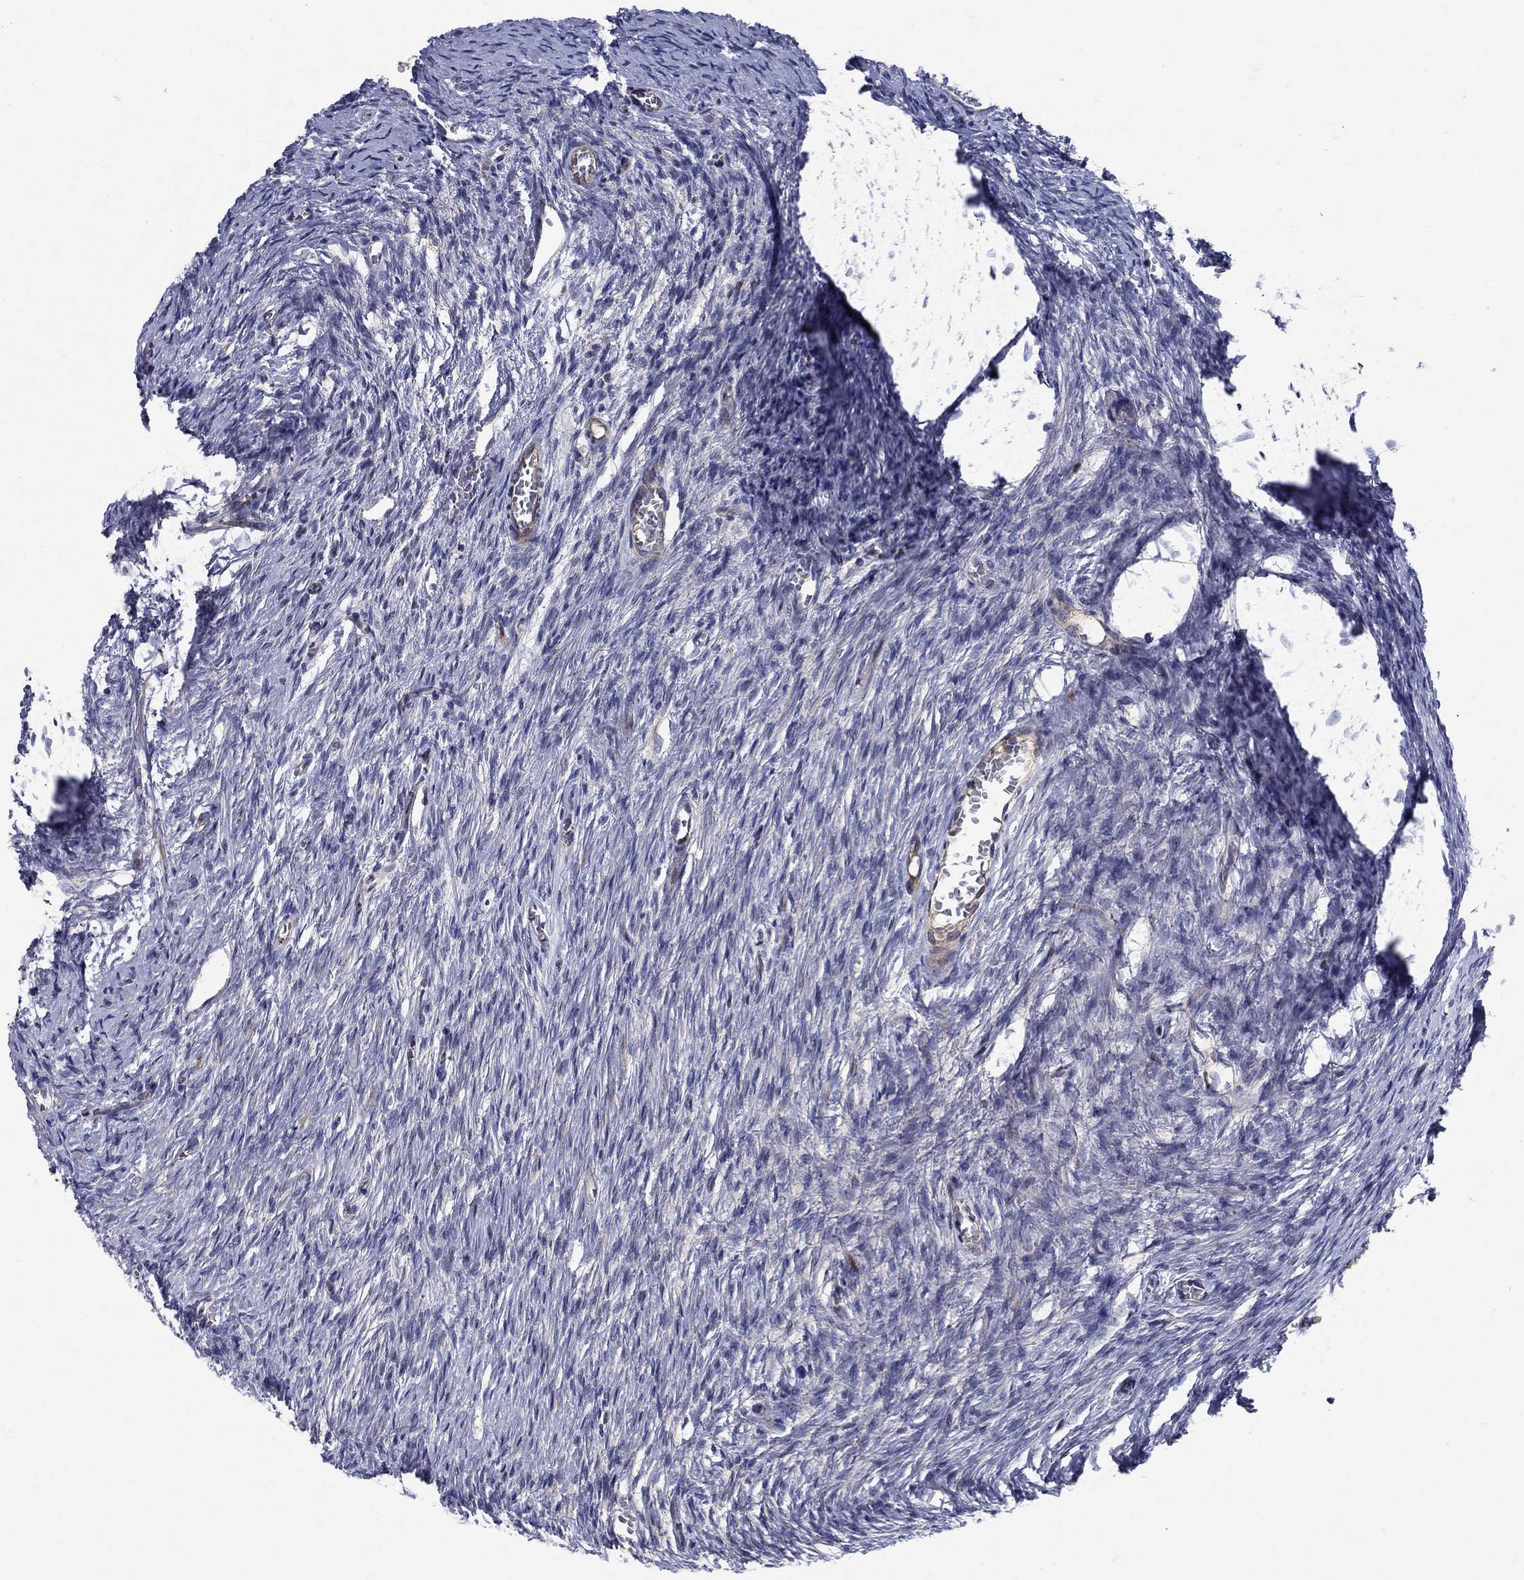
{"staining": {"intensity": "negative", "quantity": "none", "location": "none"}, "tissue": "ovary", "cell_type": "Ovarian stroma cells", "image_type": "normal", "snomed": [{"axis": "morphology", "description": "Normal tissue, NOS"}, {"axis": "topography", "description": "Ovary"}], "caption": "Image shows no significant protein positivity in ovarian stroma cells of normal ovary.", "gene": "SLC7A1", "patient": {"sex": "female", "age": 39}}